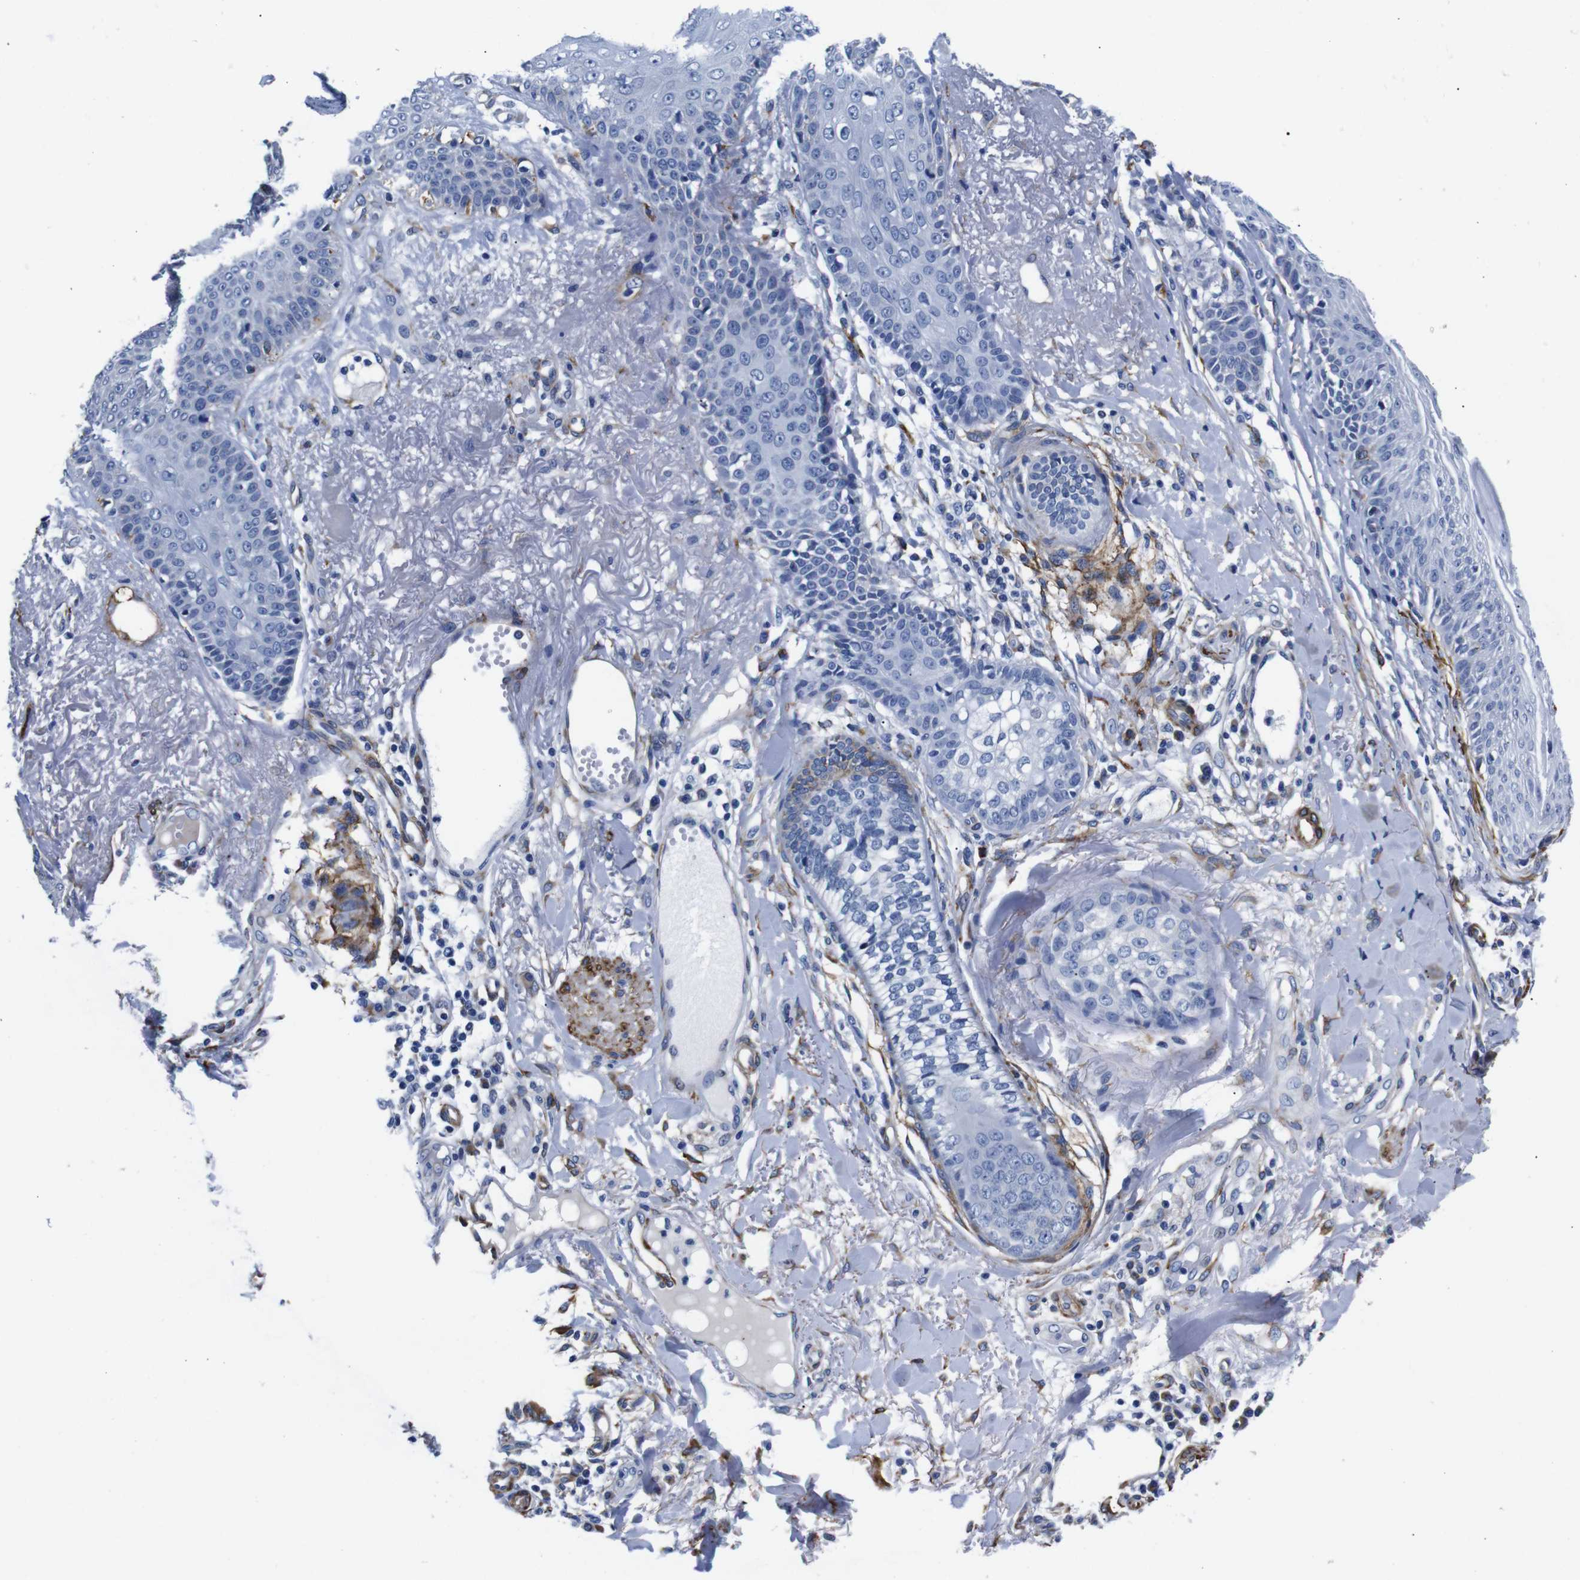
{"staining": {"intensity": "negative", "quantity": "none", "location": "none"}, "tissue": "skin cancer", "cell_type": "Tumor cells", "image_type": "cancer", "snomed": [{"axis": "morphology", "description": "Normal tissue, NOS"}, {"axis": "morphology", "description": "Basal cell carcinoma"}, {"axis": "topography", "description": "Skin"}], "caption": "Tumor cells are negative for protein expression in human skin basal cell carcinoma.", "gene": "LRIG1", "patient": {"sex": "male", "age": 52}}